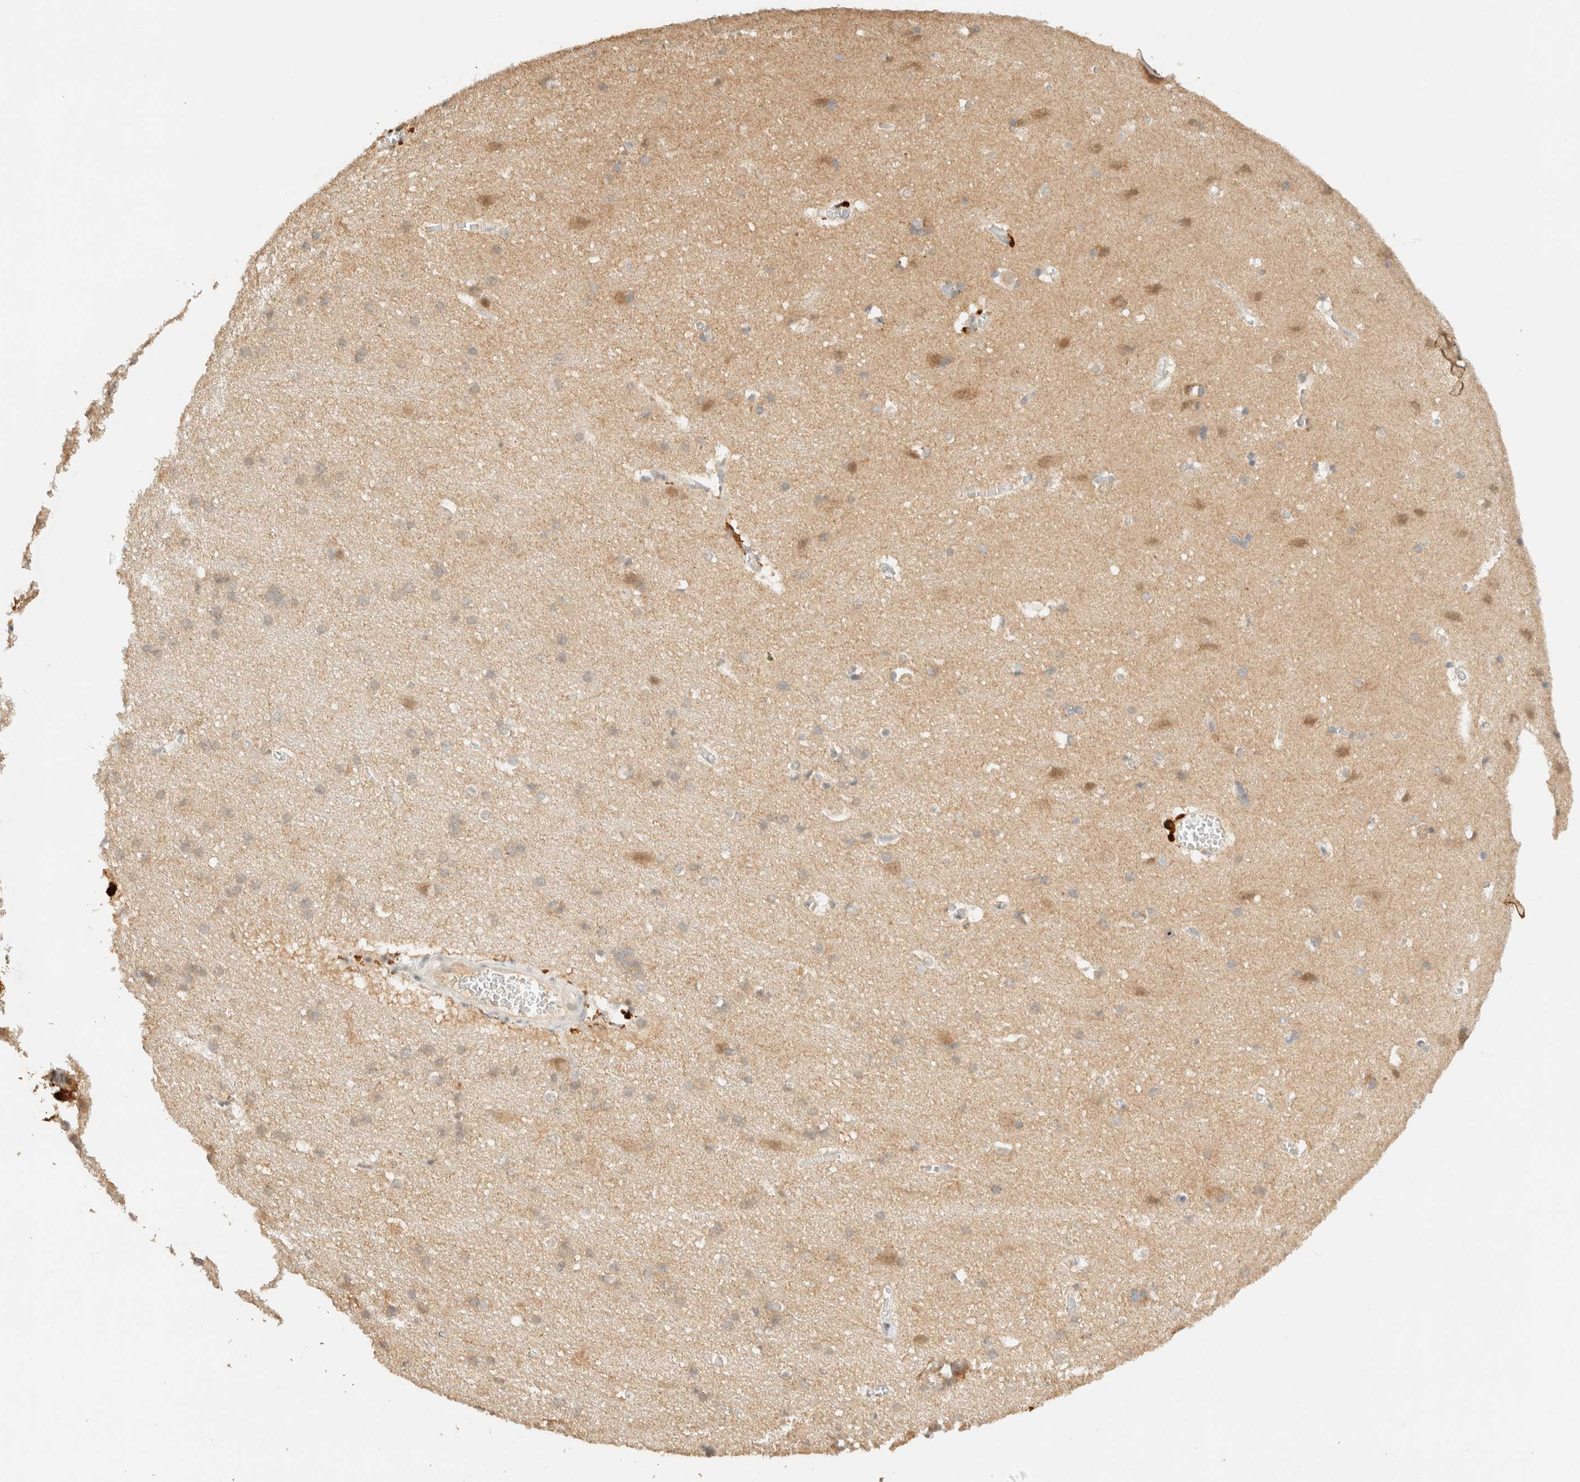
{"staining": {"intensity": "weak", "quantity": ">75%", "location": "cytoplasmic/membranous"}, "tissue": "cerebral cortex", "cell_type": "Endothelial cells", "image_type": "normal", "snomed": [{"axis": "morphology", "description": "Normal tissue, NOS"}, {"axis": "topography", "description": "Cerebral cortex"}], "caption": "Weak cytoplasmic/membranous positivity is appreciated in approximately >75% of endothelial cells in normal cerebral cortex.", "gene": "ZBTB34", "patient": {"sex": "male", "age": 54}}